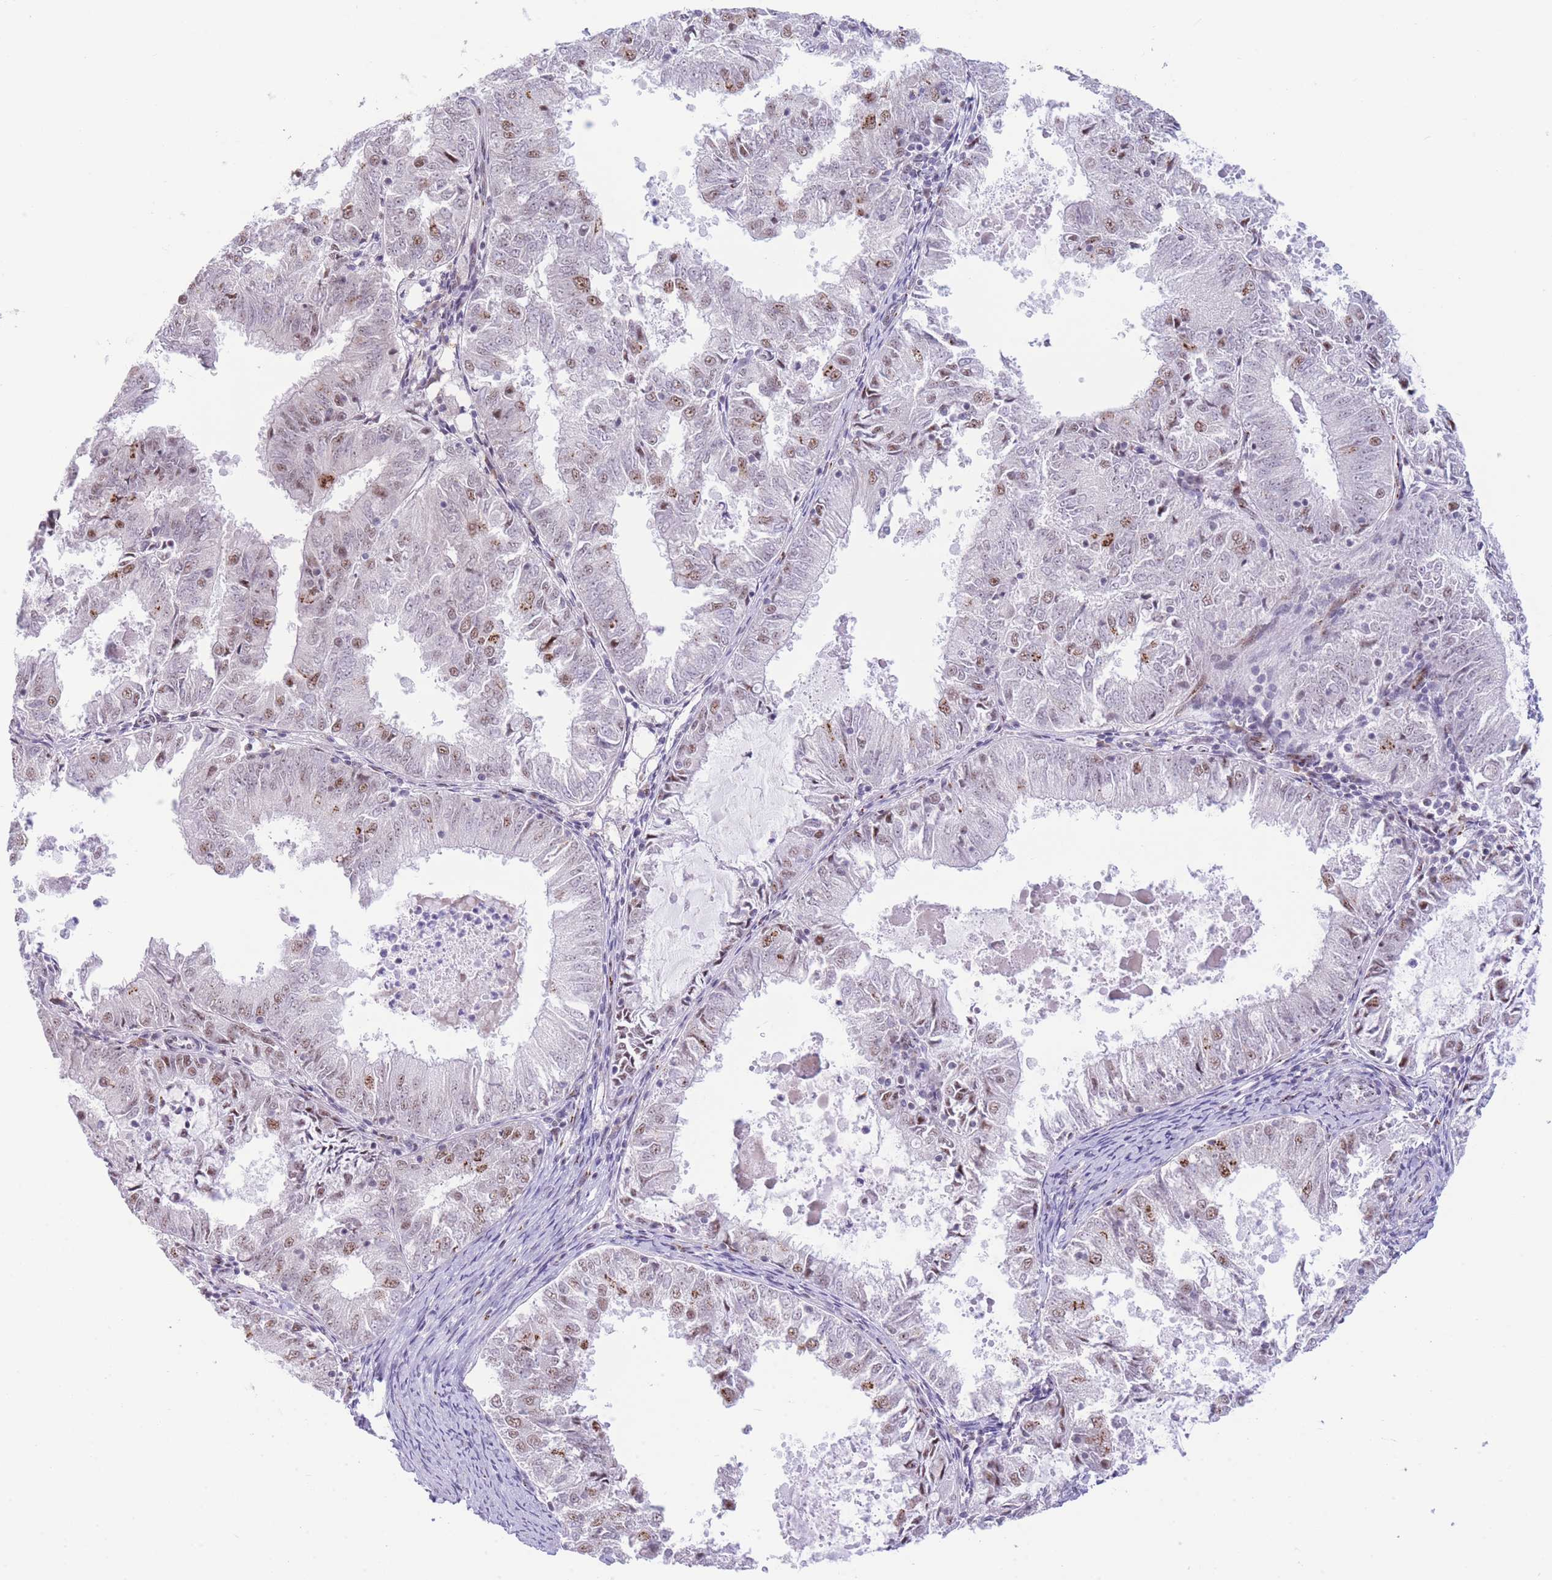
{"staining": {"intensity": "moderate", "quantity": "<25%", "location": "nuclear"}, "tissue": "endometrial cancer", "cell_type": "Tumor cells", "image_type": "cancer", "snomed": [{"axis": "morphology", "description": "Adenocarcinoma, NOS"}, {"axis": "topography", "description": "Endometrium"}], "caption": "Immunohistochemistry (IHC) (DAB) staining of endometrial cancer demonstrates moderate nuclear protein staining in about <25% of tumor cells.", "gene": "INO80C", "patient": {"sex": "female", "age": 57}}